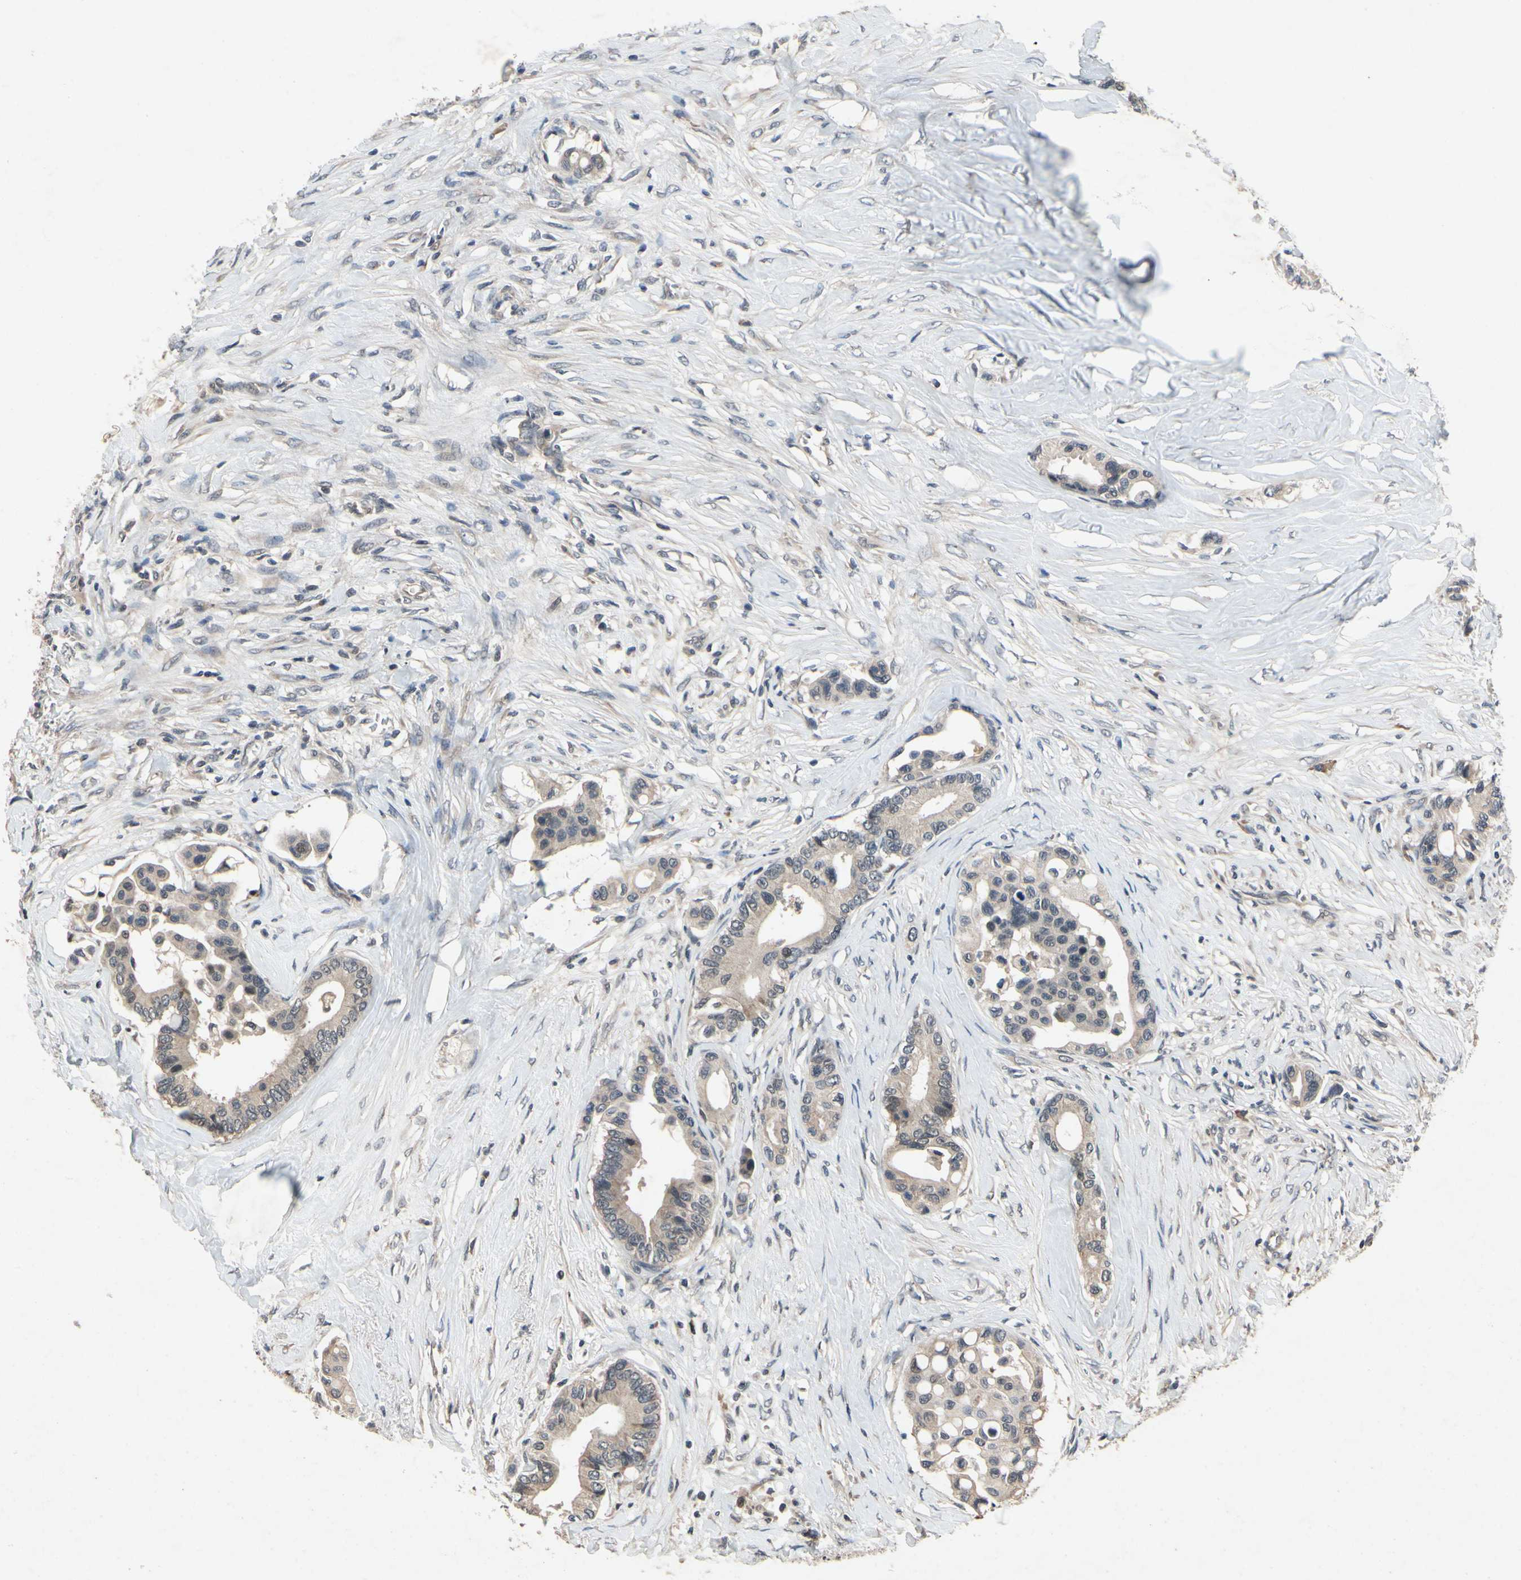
{"staining": {"intensity": "weak", "quantity": "25%-75%", "location": "cytoplasmic/membranous"}, "tissue": "colorectal cancer", "cell_type": "Tumor cells", "image_type": "cancer", "snomed": [{"axis": "morphology", "description": "Normal tissue, NOS"}, {"axis": "morphology", "description": "Adenocarcinoma, NOS"}, {"axis": "topography", "description": "Colon"}], "caption": "The histopathology image displays a brown stain indicating the presence of a protein in the cytoplasmic/membranous of tumor cells in colorectal cancer (adenocarcinoma). The protein of interest is stained brown, and the nuclei are stained in blue (DAB IHC with brightfield microscopy, high magnification).", "gene": "DPY19L3", "patient": {"sex": "male", "age": 82}}